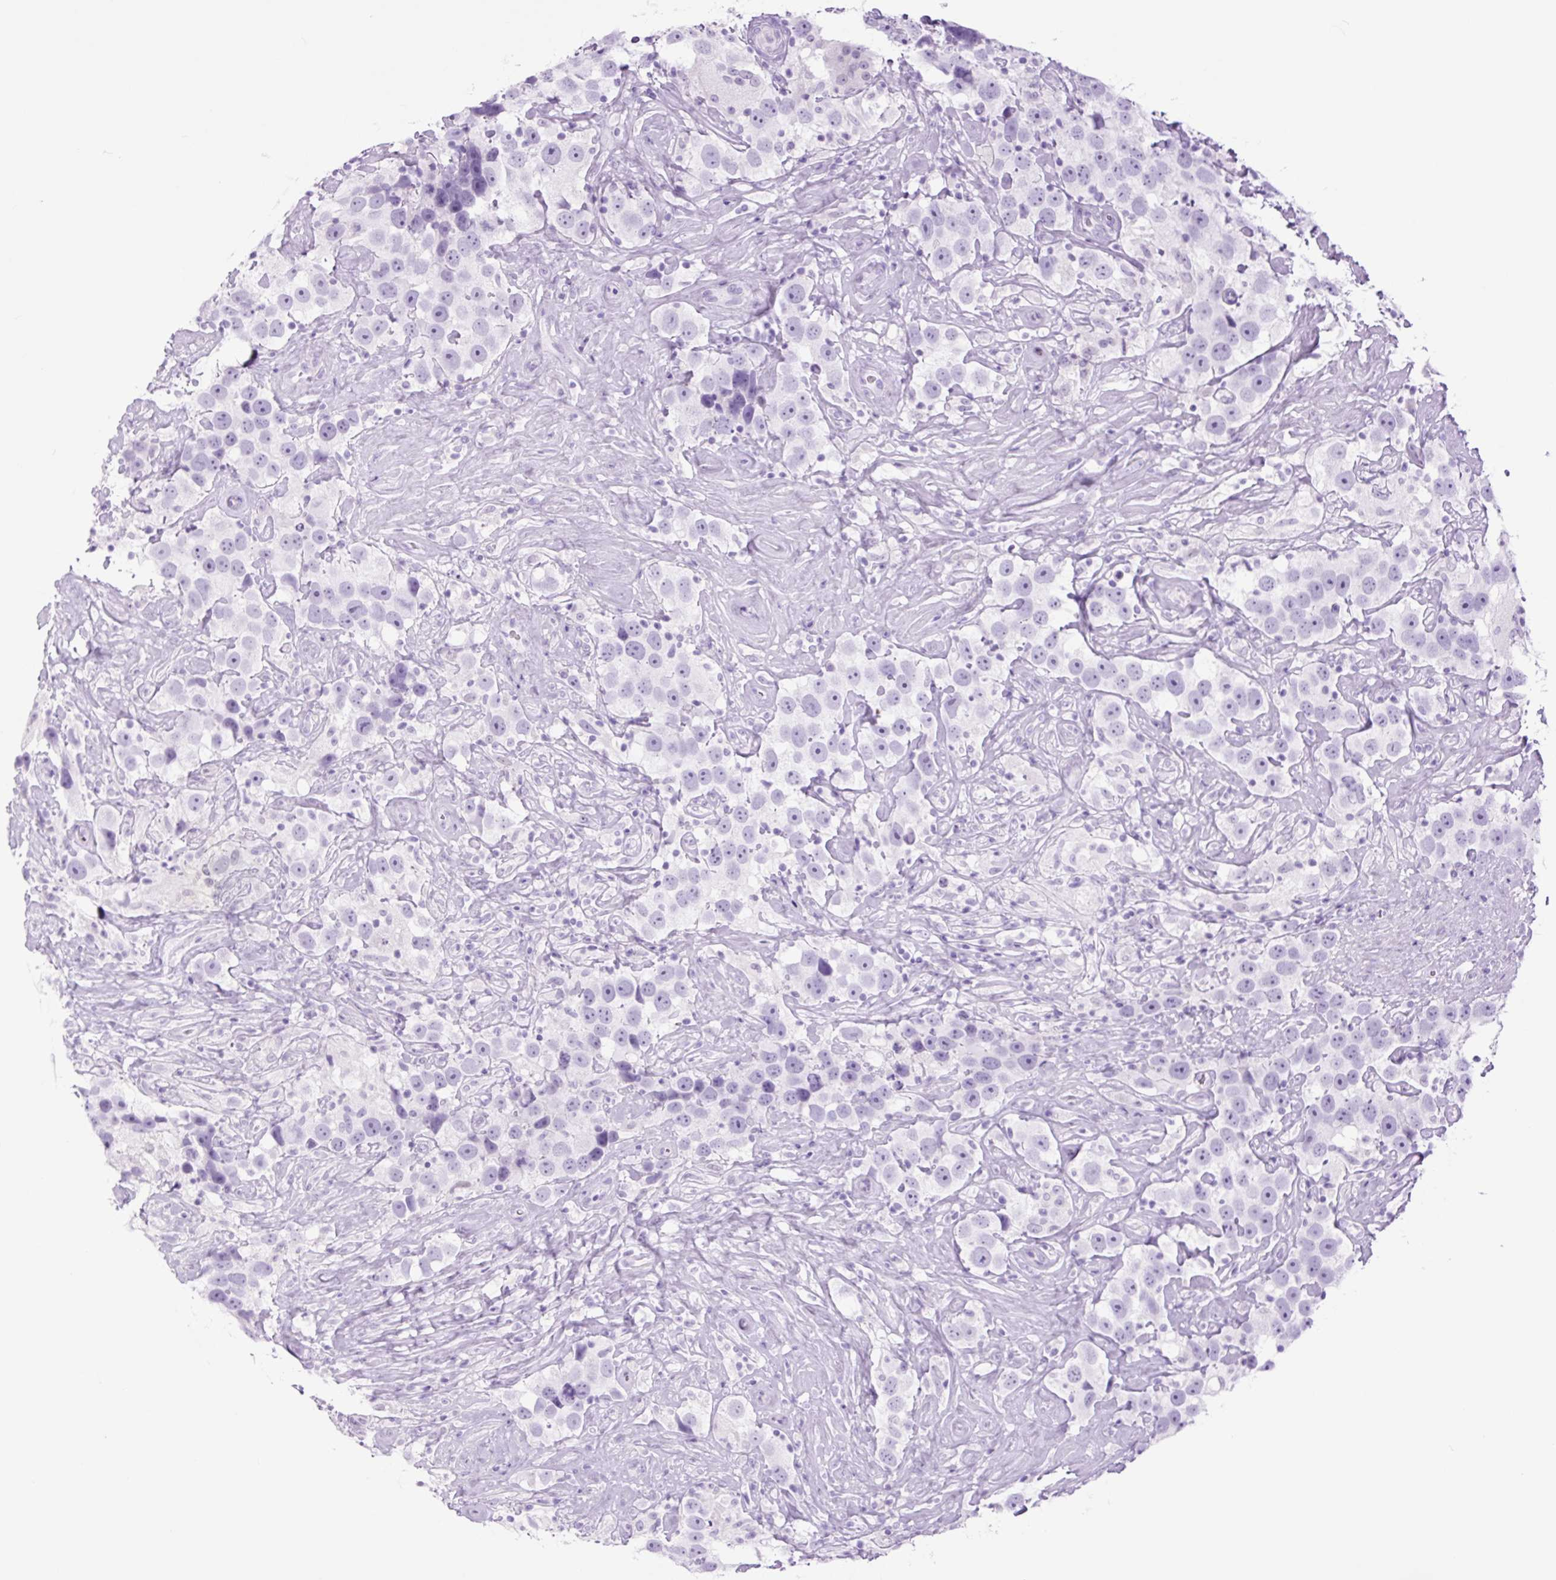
{"staining": {"intensity": "negative", "quantity": "none", "location": "none"}, "tissue": "testis cancer", "cell_type": "Tumor cells", "image_type": "cancer", "snomed": [{"axis": "morphology", "description": "Seminoma, NOS"}, {"axis": "topography", "description": "Testis"}], "caption": "This is a histopathology image of immunohistochemistry (IHC) staining of testis cancer, which shows no positivity in tumor cells. (DAB (3,3'-diaminobenzidine) immunohistochemistry (IHC), high magnification).", "gene": "TFF2", "patient": {"sex": "male", "age": 49}}